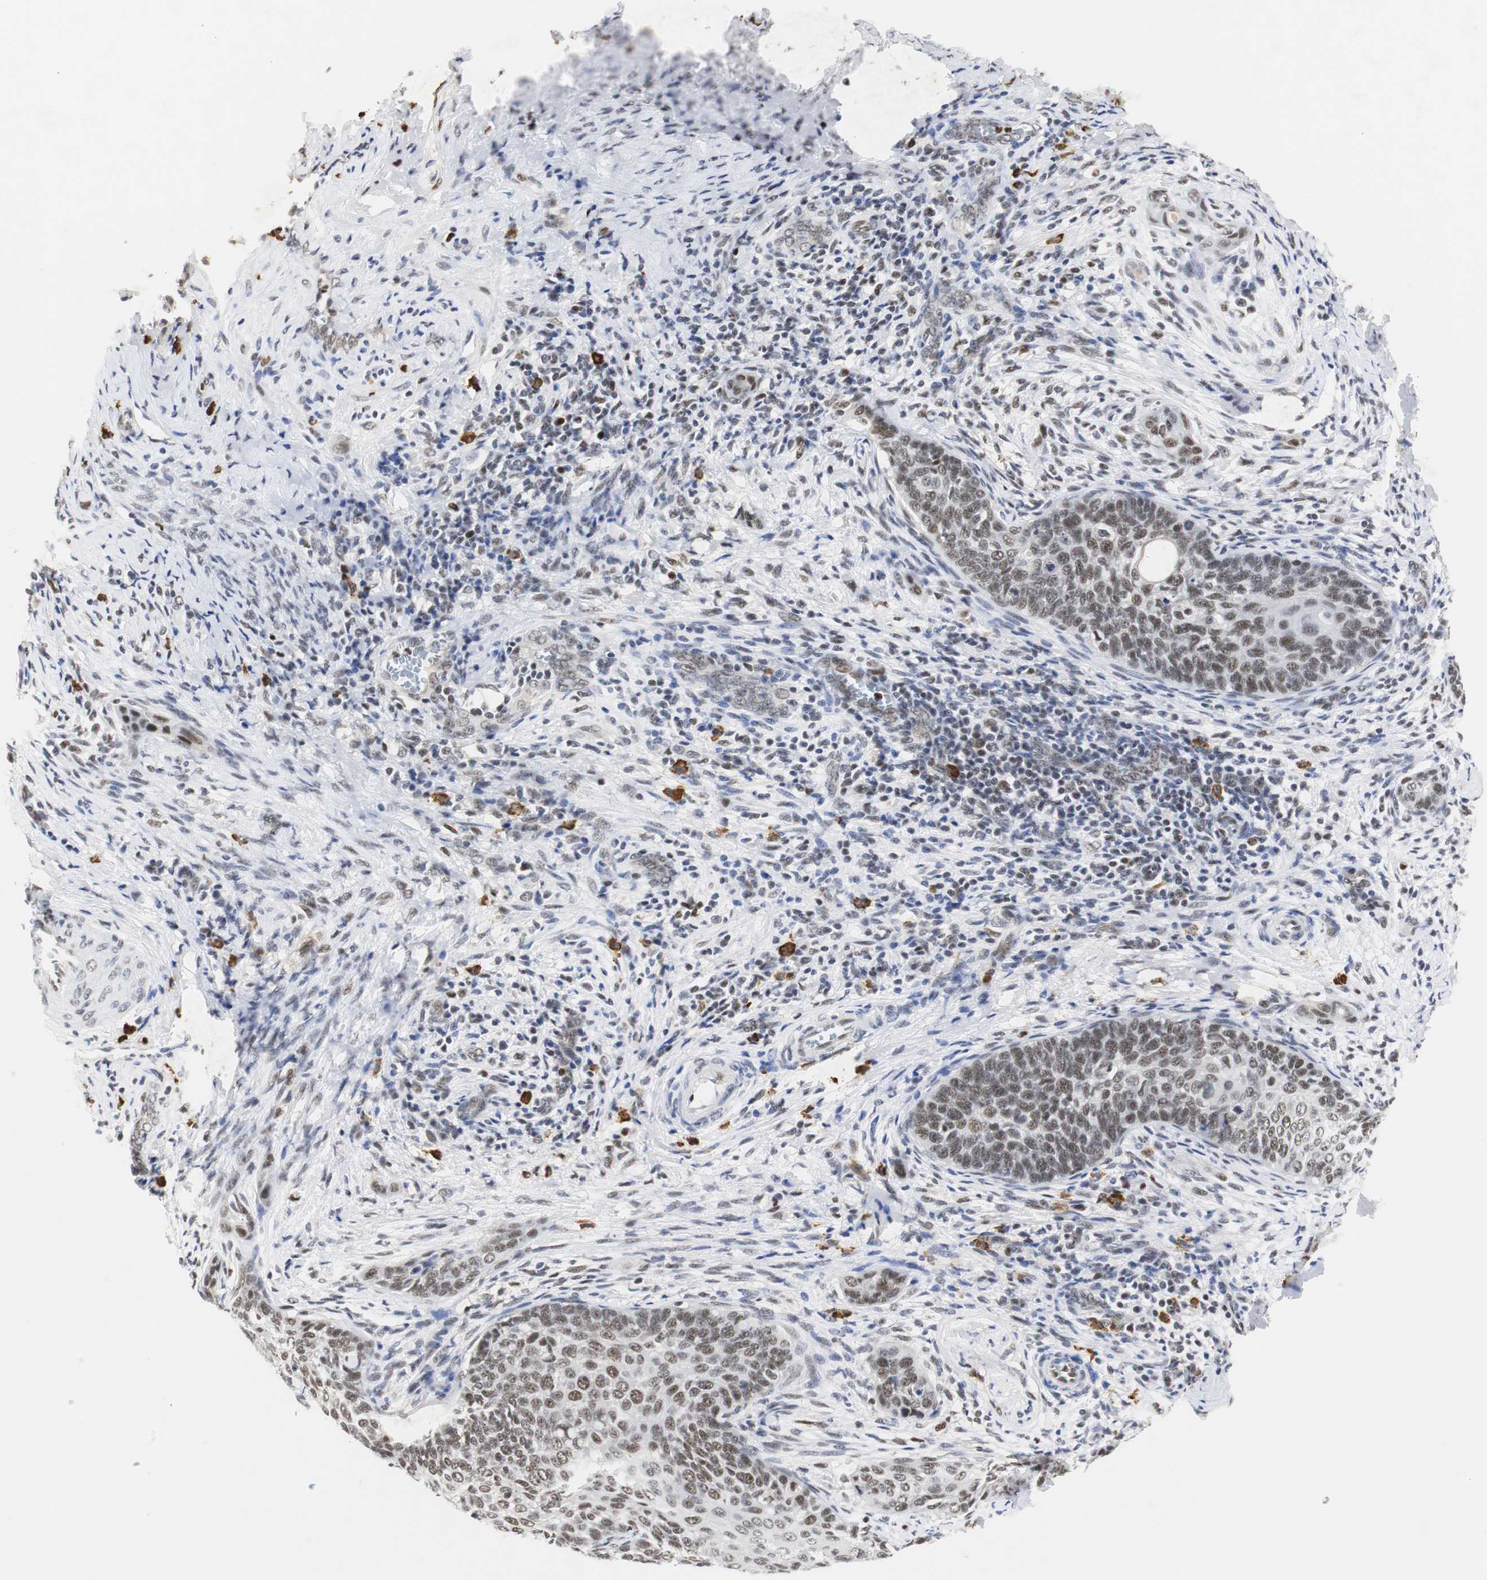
{"staining": {"intensity": "moderate", "quantity": ">75%", "location": "nuclear"}, "tissue": "cervical cancer", "cell_type": "Tumor cells", "image_type": "cancer", "snomed": [{"axis": "morphology", "description": "Squamous cell carcinoma, NOS"}, {"axis": "topography", "description": "Cervix"}], "caption": "Protein staining of squamous cell carcinoma (cervical) tissue shows moderate nuclear positivity in about >75% of tumor cells. The staining is performed using DAB brown chromogen to label protein expression. The nuclei are counter-stained blue using hematoxylin.", "gene": "ZFC3H1", "patient": {"sex": "female", "age": 33}}